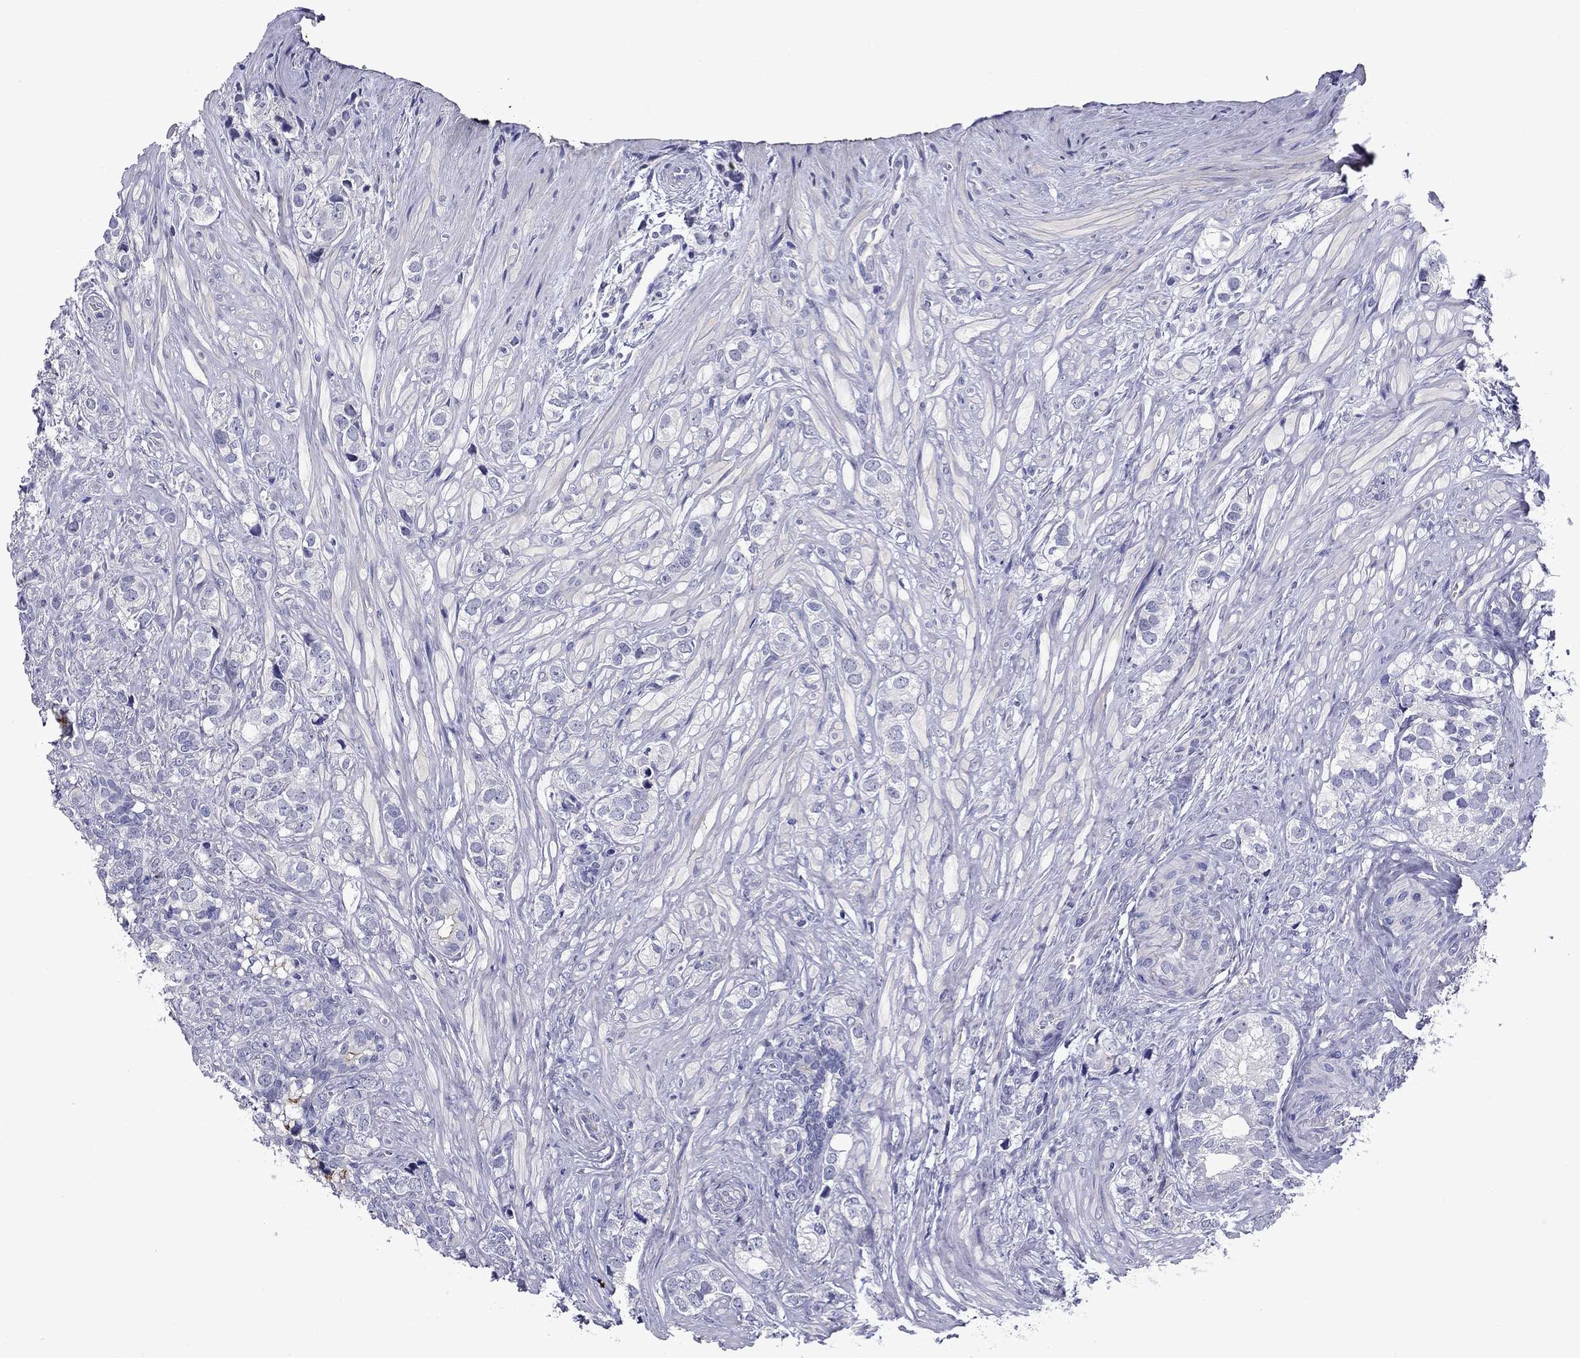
{"staining": {"intensity": "strong", "quantity": "<25%", "location": "cytoplasmic/membranous"}, "tissue": "prostate cancer", "cell_type": "Tumor cells", "image_type": "cancer", "snomed": [{"axis": "morphology", "description": "Adenocarcinoma, NOS"}, {"axis": "topography", "description": "Prostate and seminal vesicle, NOS"}], "caption": "Protein positivity by immunohistochemistry (IHC) exhibits strong cytoplasmic/membranous staining in about <25% of tumor cells in prostate adenocarcinoma.", "gene": "CNDP1", "patient": {"sex": "male", "age": 63}}